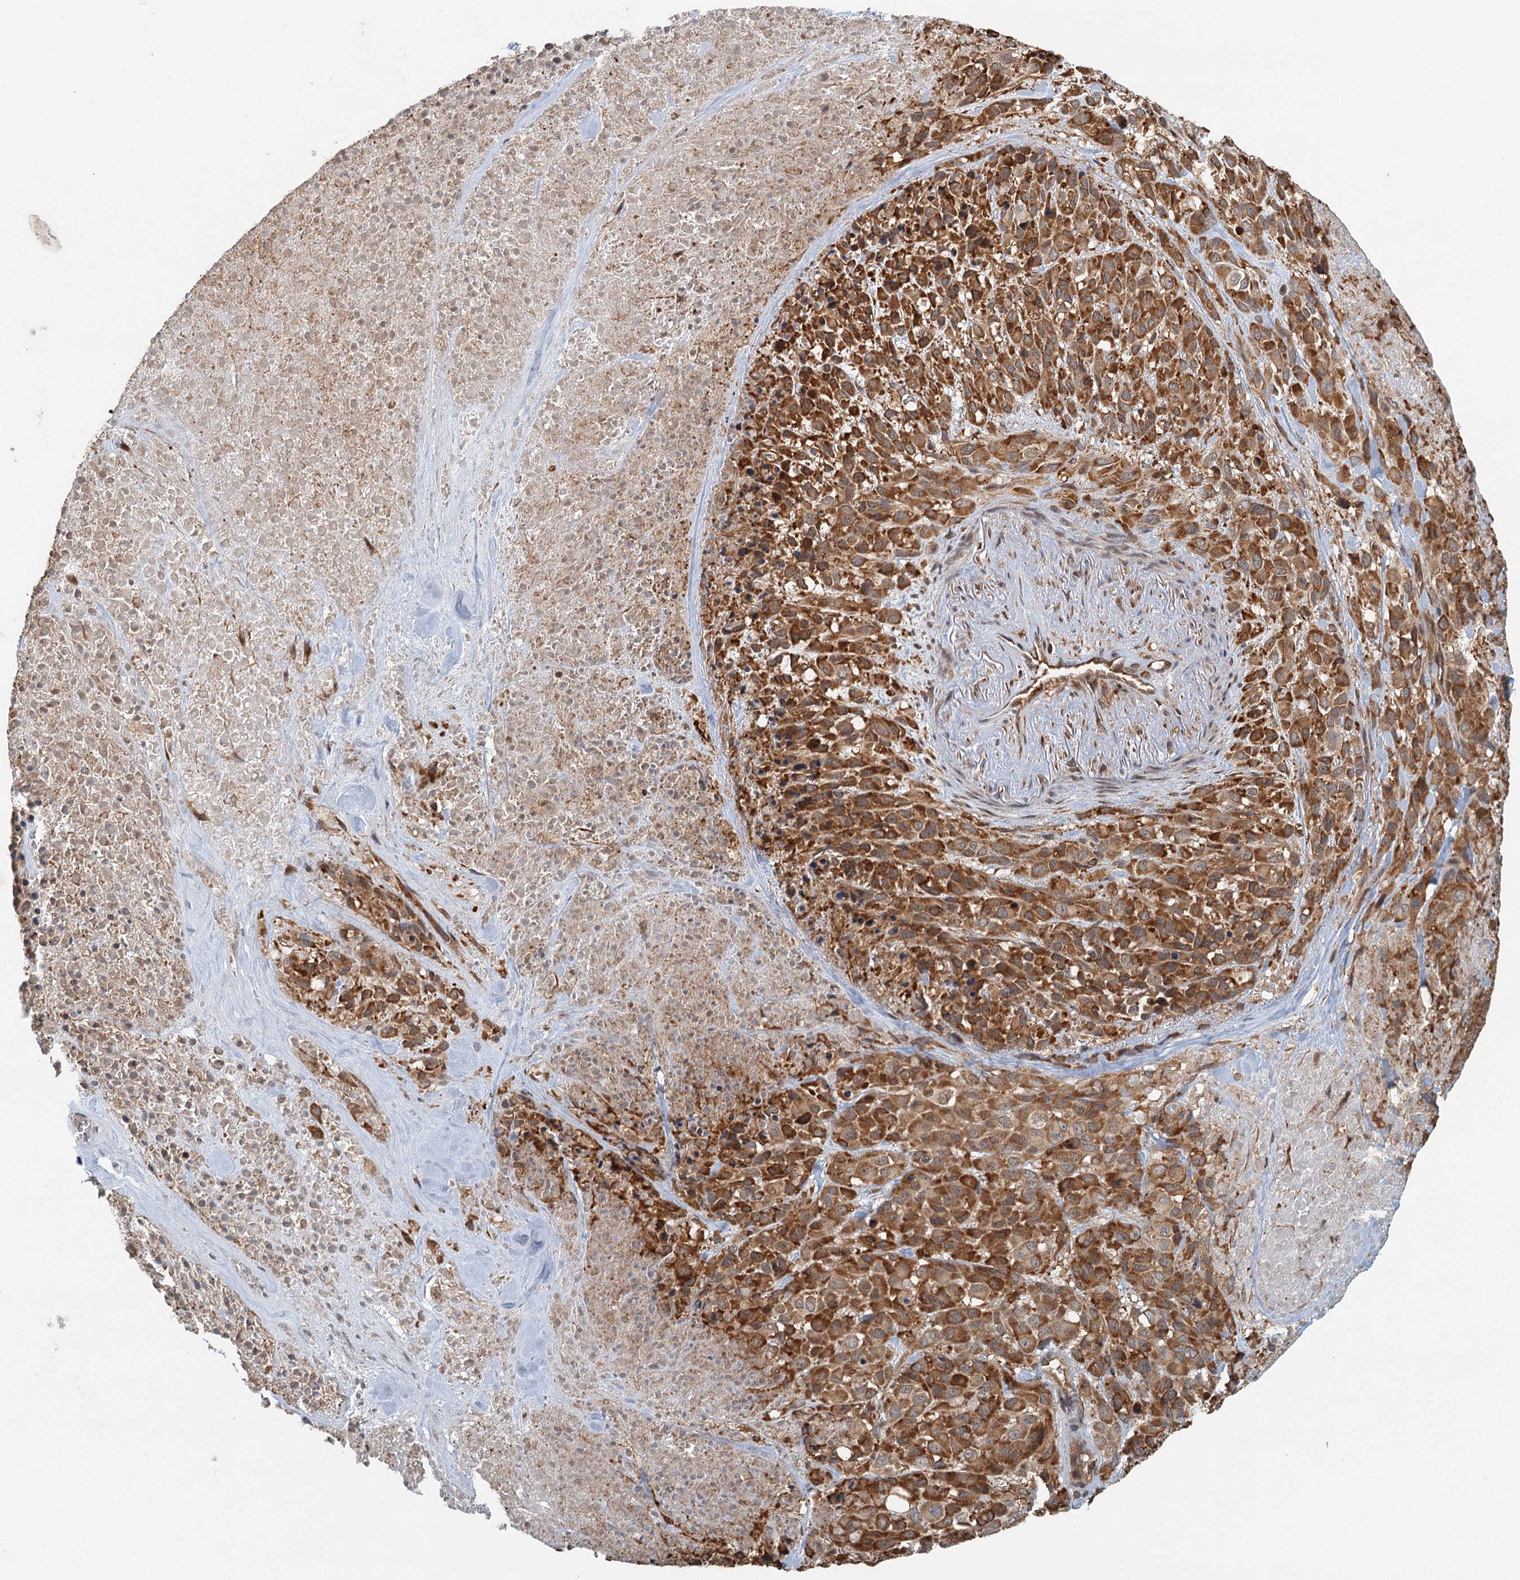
{"staining": {"intensity": "strong", "quantity": ">75%", "location": "cytoplasmic/membranous"}, "tissue": "melanoma", "cell_type": "Tumor cells", "image_type": "cancer", "snomed": [{"axis": "morphology", "description": "Malignant melanoma, Metastatic site"}, {"axis": "topography", "description": "Skin"}], "caption": "About >75% of tumor cells in human melanoma exhibit strong cytoplasmic/membranous protein expression as visualized by brown immunohistochemical staining.", "gene": "ZNF527", "patient": {"sex": "female", "age": 81}}